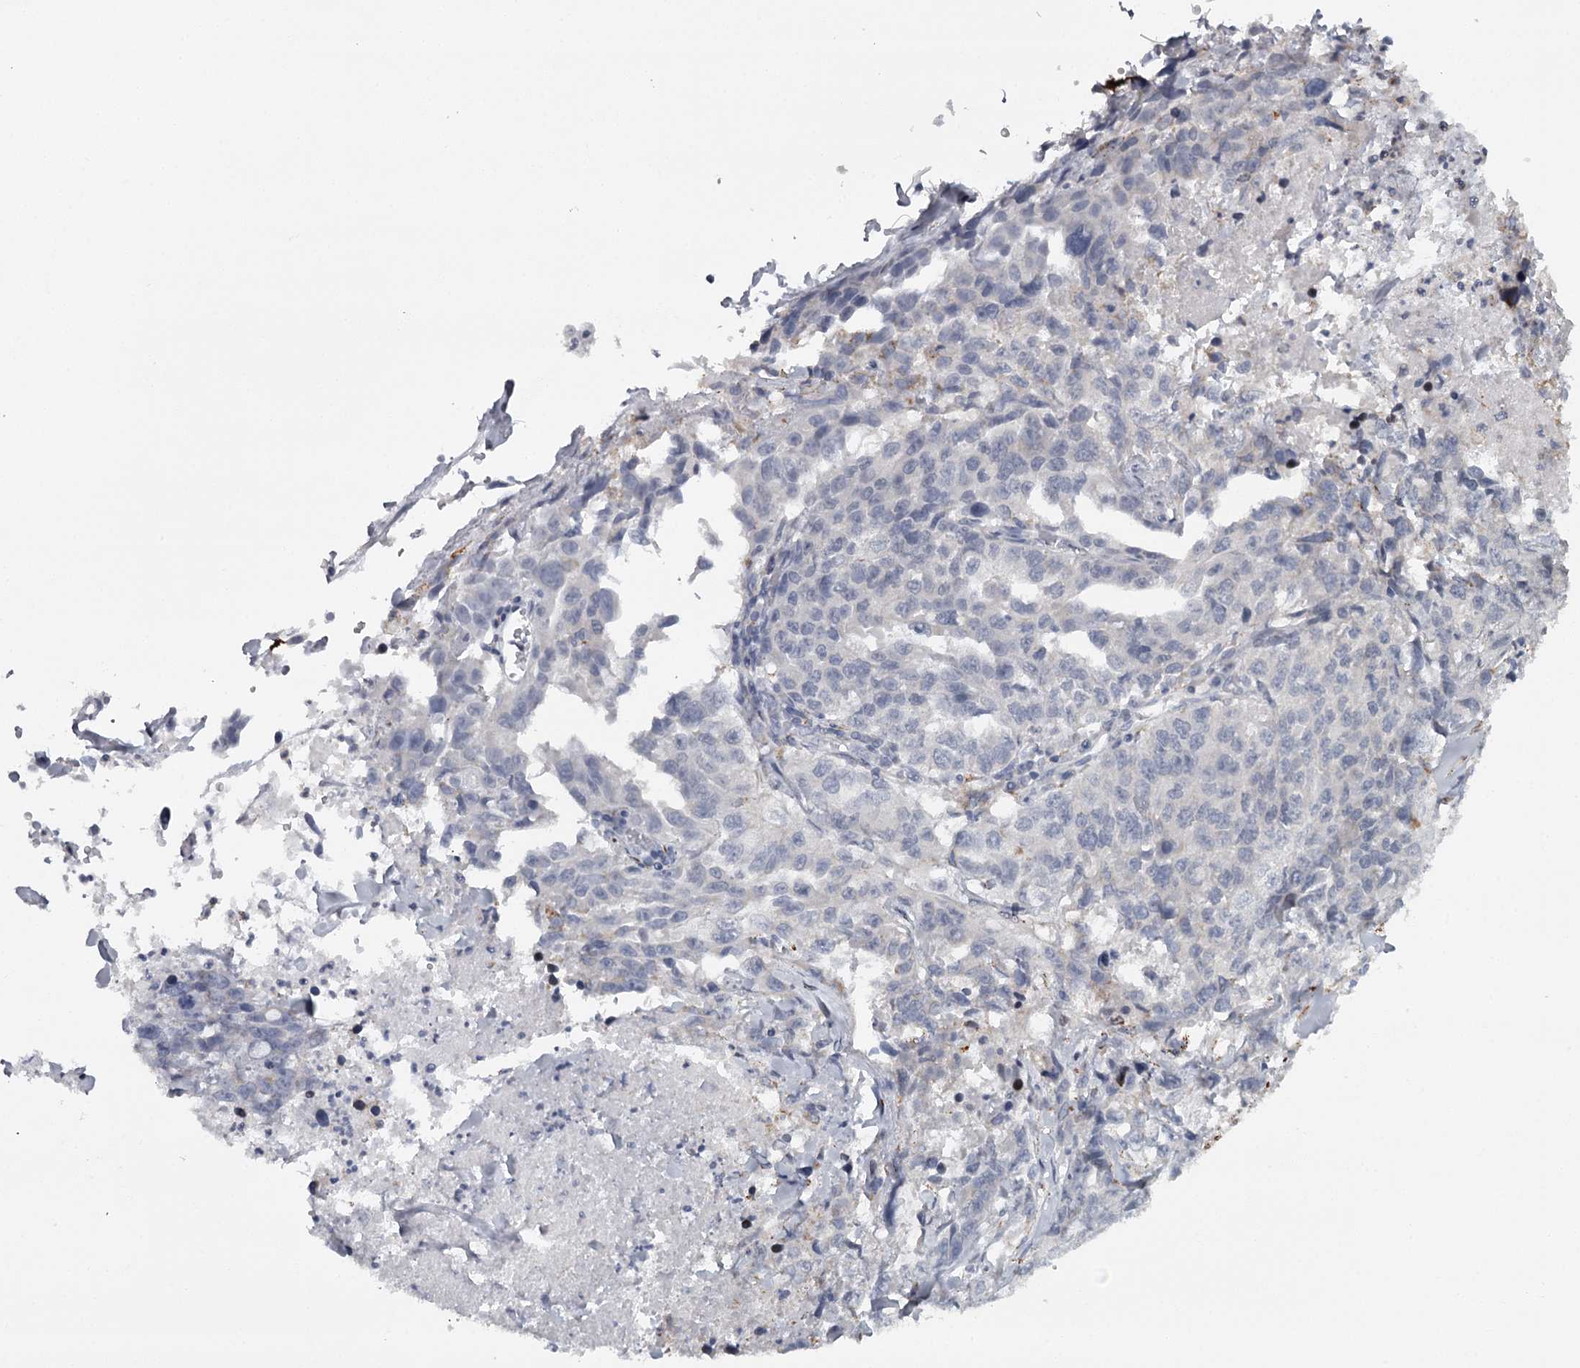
{"staining": {"intensity": "negative", "quantity": "none", "location": "none"}, "tissue": "lung cancer", "cell_type": "Tumor cells", "image_type": "cancer", "snomed": [{"axis": "morphology", "description": "Adenocarcinoma, NOS"}, {"axis": "topography", "description": "Lung"}], "caption": "Tumor cells are negative for brown protein staining in lung cancer.", "gene": "FAXC", "patient": {"sex": "female", "age": 51}}